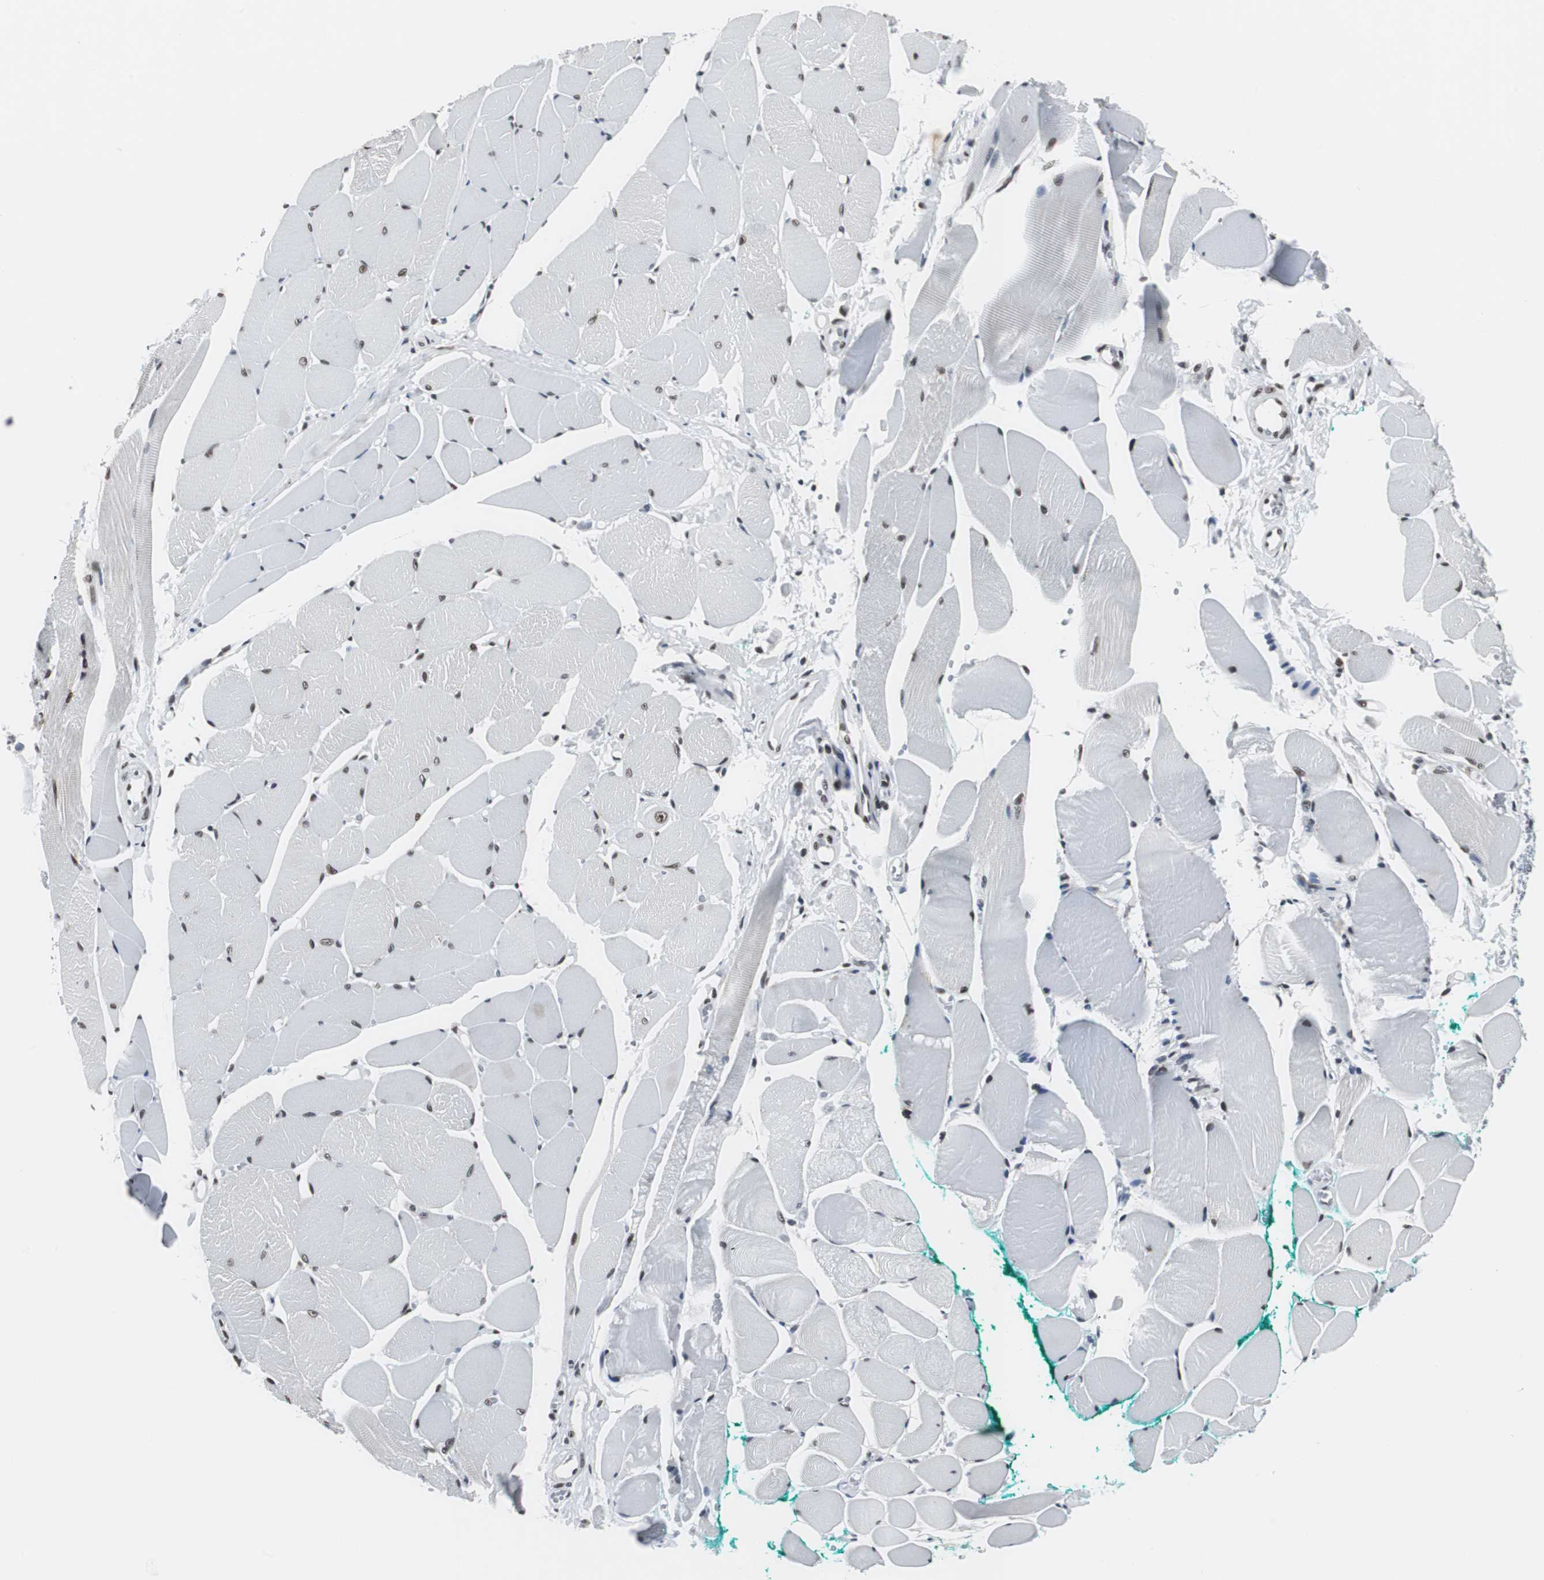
{"staining": {"intensity": "strong", "quantity": ">75%", "location": "nuclear"}, "tissue": "skeletal muscle", "cell_type": "Myocytes", "image_type": "normal", "snomed": [{"axis": "morphology", "description": "Normal tissue, NOS"}, {"axis": "topography", "description": "Skeletal muscle"}, {"axis": "topography", "description": "Peripheral nerve tissue"}], "caption": "DAB (3,3'-diaminobenzidine) immunohistochemical staining of unremarkable skeletal muscle shows strong nuclear protein staining in approximately >75% of myocytes.", "gene": "XRCC1", "patient": {"sex": "female", "age": 84}}